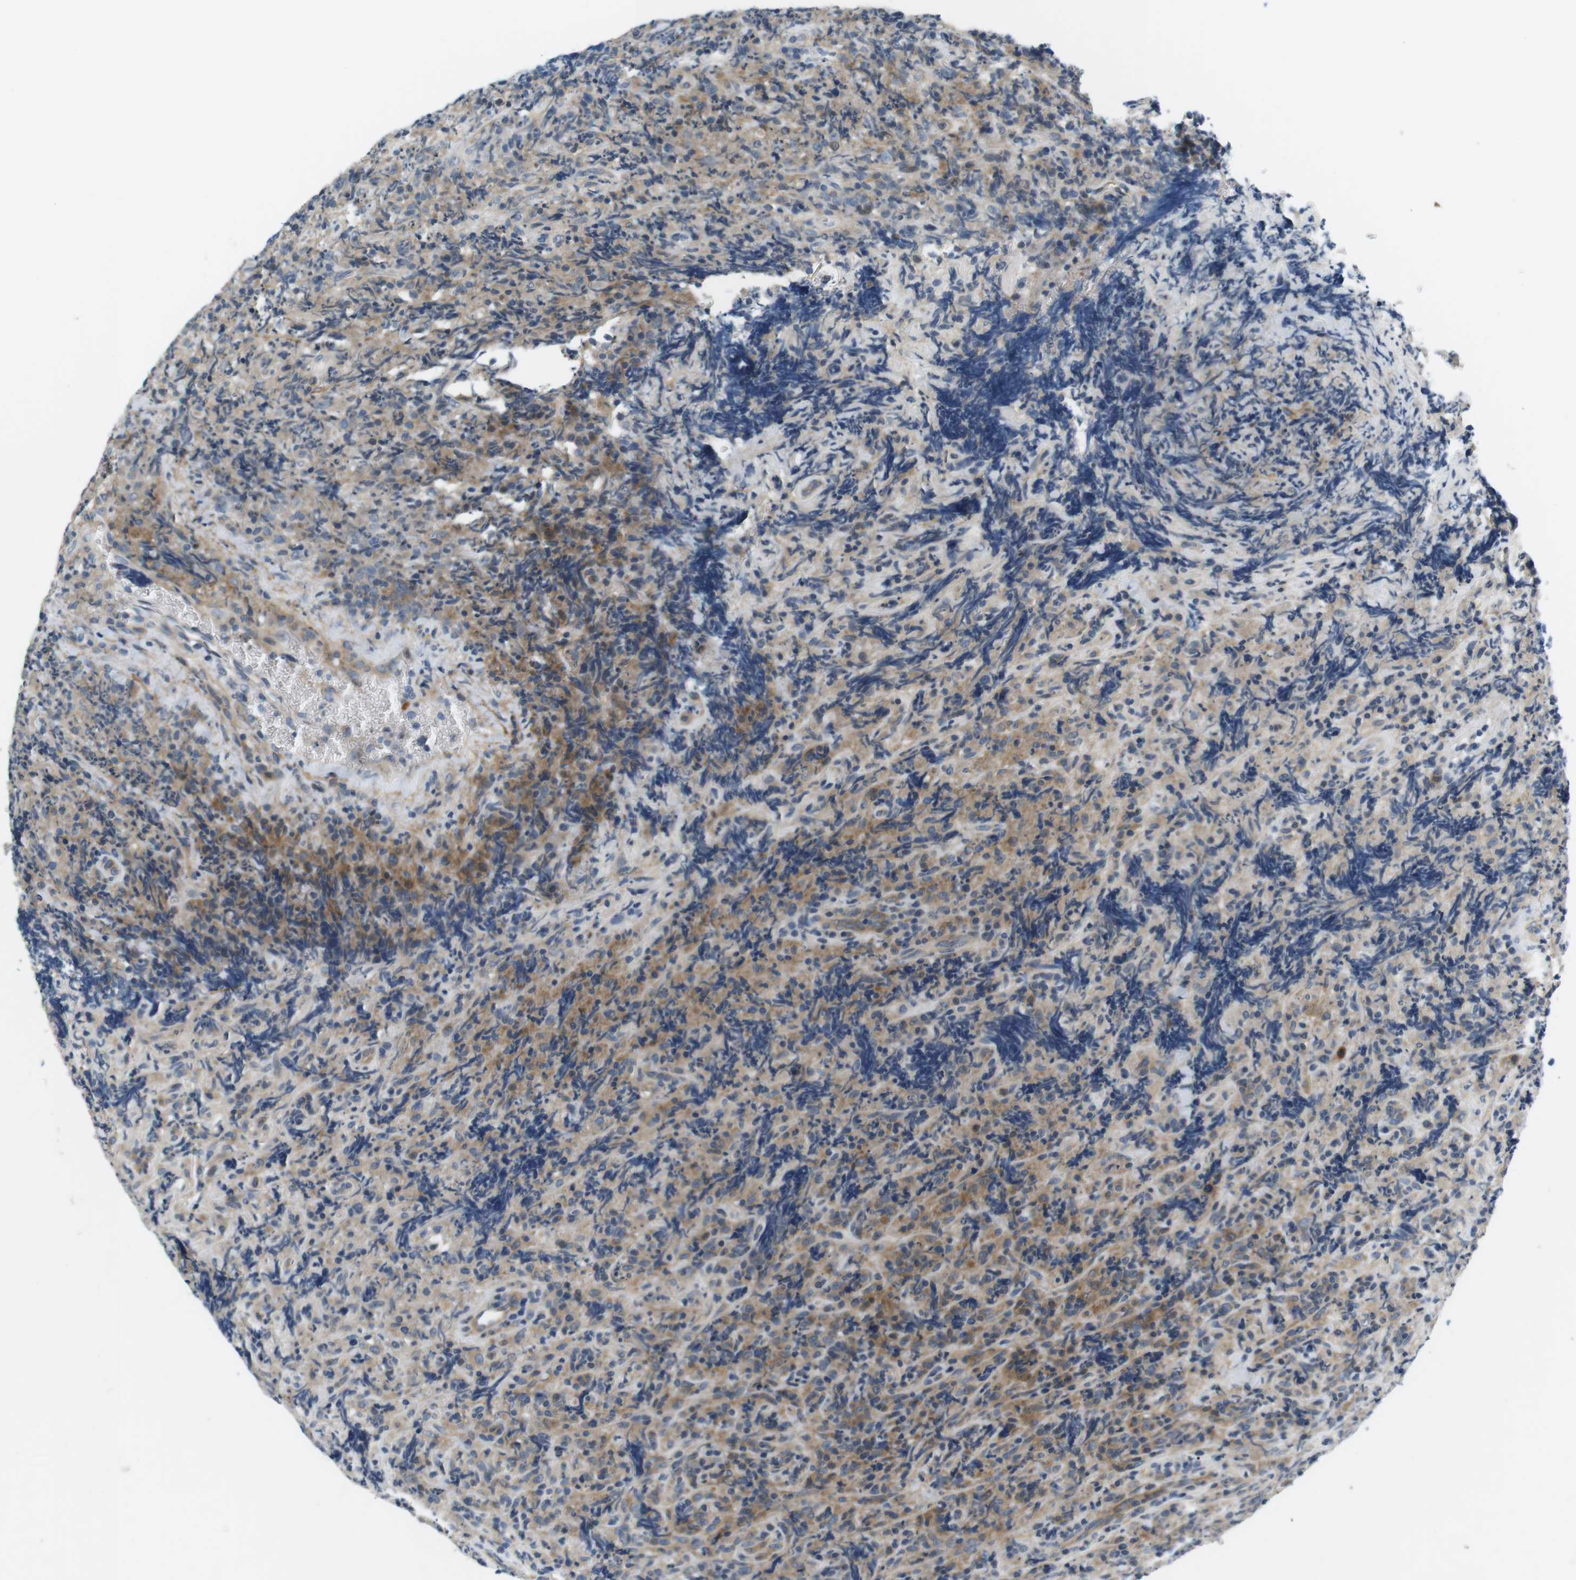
{"staining": {"intensity": "moderate", "quantity": "25%-75%", "location": "cytoplasmic/membranous"}, "tissue": "lymphoma", "cell_type": "Tumor cells", "image_type": "cancer", "snomed": [{"axis": "morphology", "description": "Malignant lymphoma, non-Hodgkin's type, High grade"}, {"axis": "topography", "description": "Tonsil"}], "caption": "Moderate cytoplasmic/membranous protein expression is appreciated in about 25%-75% of tumor cells in lymphoma.", "gene": "SLC30A1", "patient": {"sex": "female", "age": 36}}